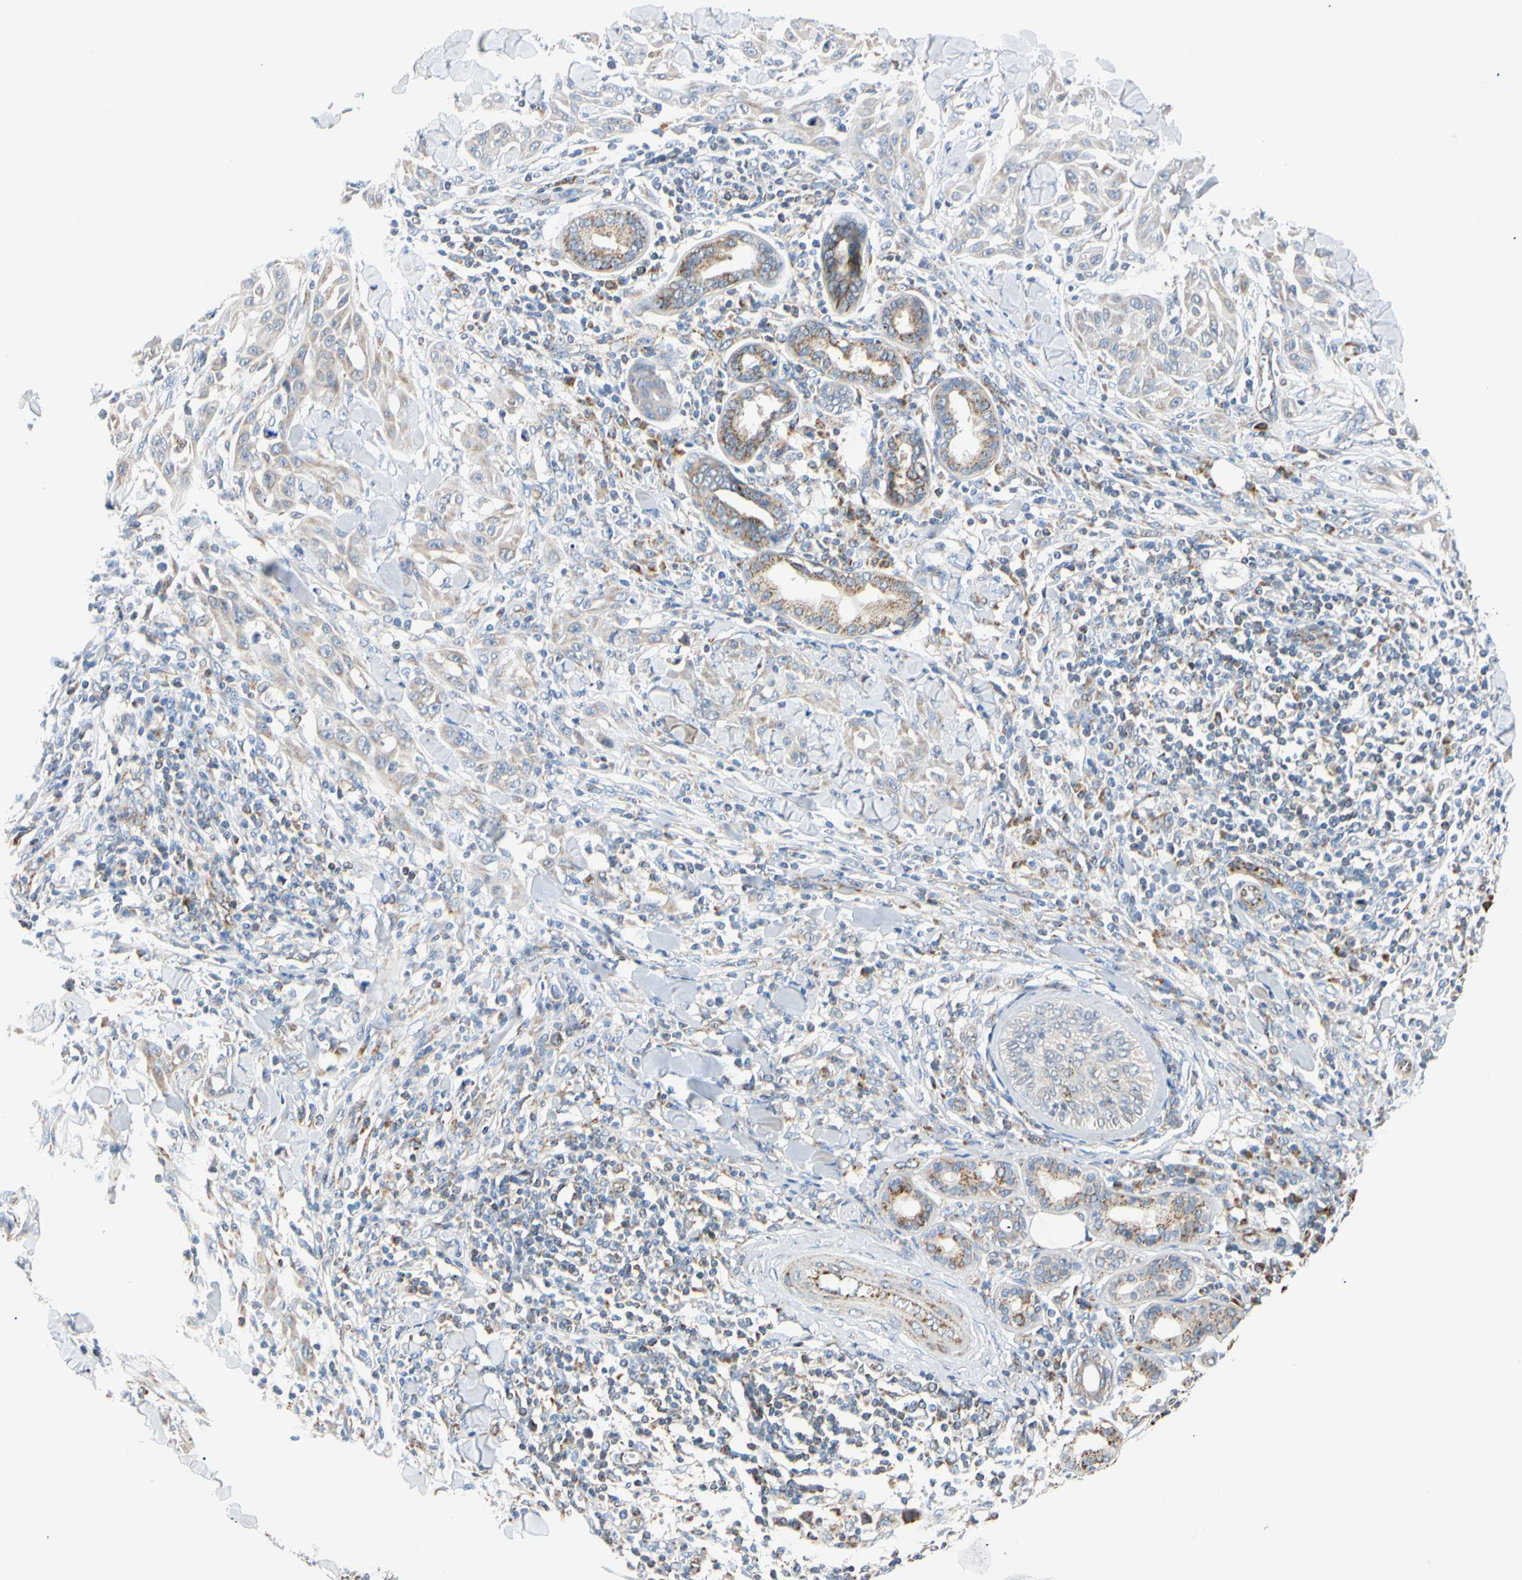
{"staining": {"intensity": "moderate", "quantity": "<25%", "location": "cytoplasmic/membranous"}, "tissue": "skin cancer", "cell_type": "Tumor cells", "image_type": "cancer", "snomed": [{"axis": "morphology", "description": "Squamous cell carcinoma, NOS"}, {"axis": "topography", "description": "Skin"}], "caption": "Immunohistochemical staining of skin squamous cell carcinoma reveals moderate cytoplasmic/membranous protein expression in approximately <25% of tumor cells.", "gene": "ACAT1", "patient": {"sex": "male", "age": 24}}